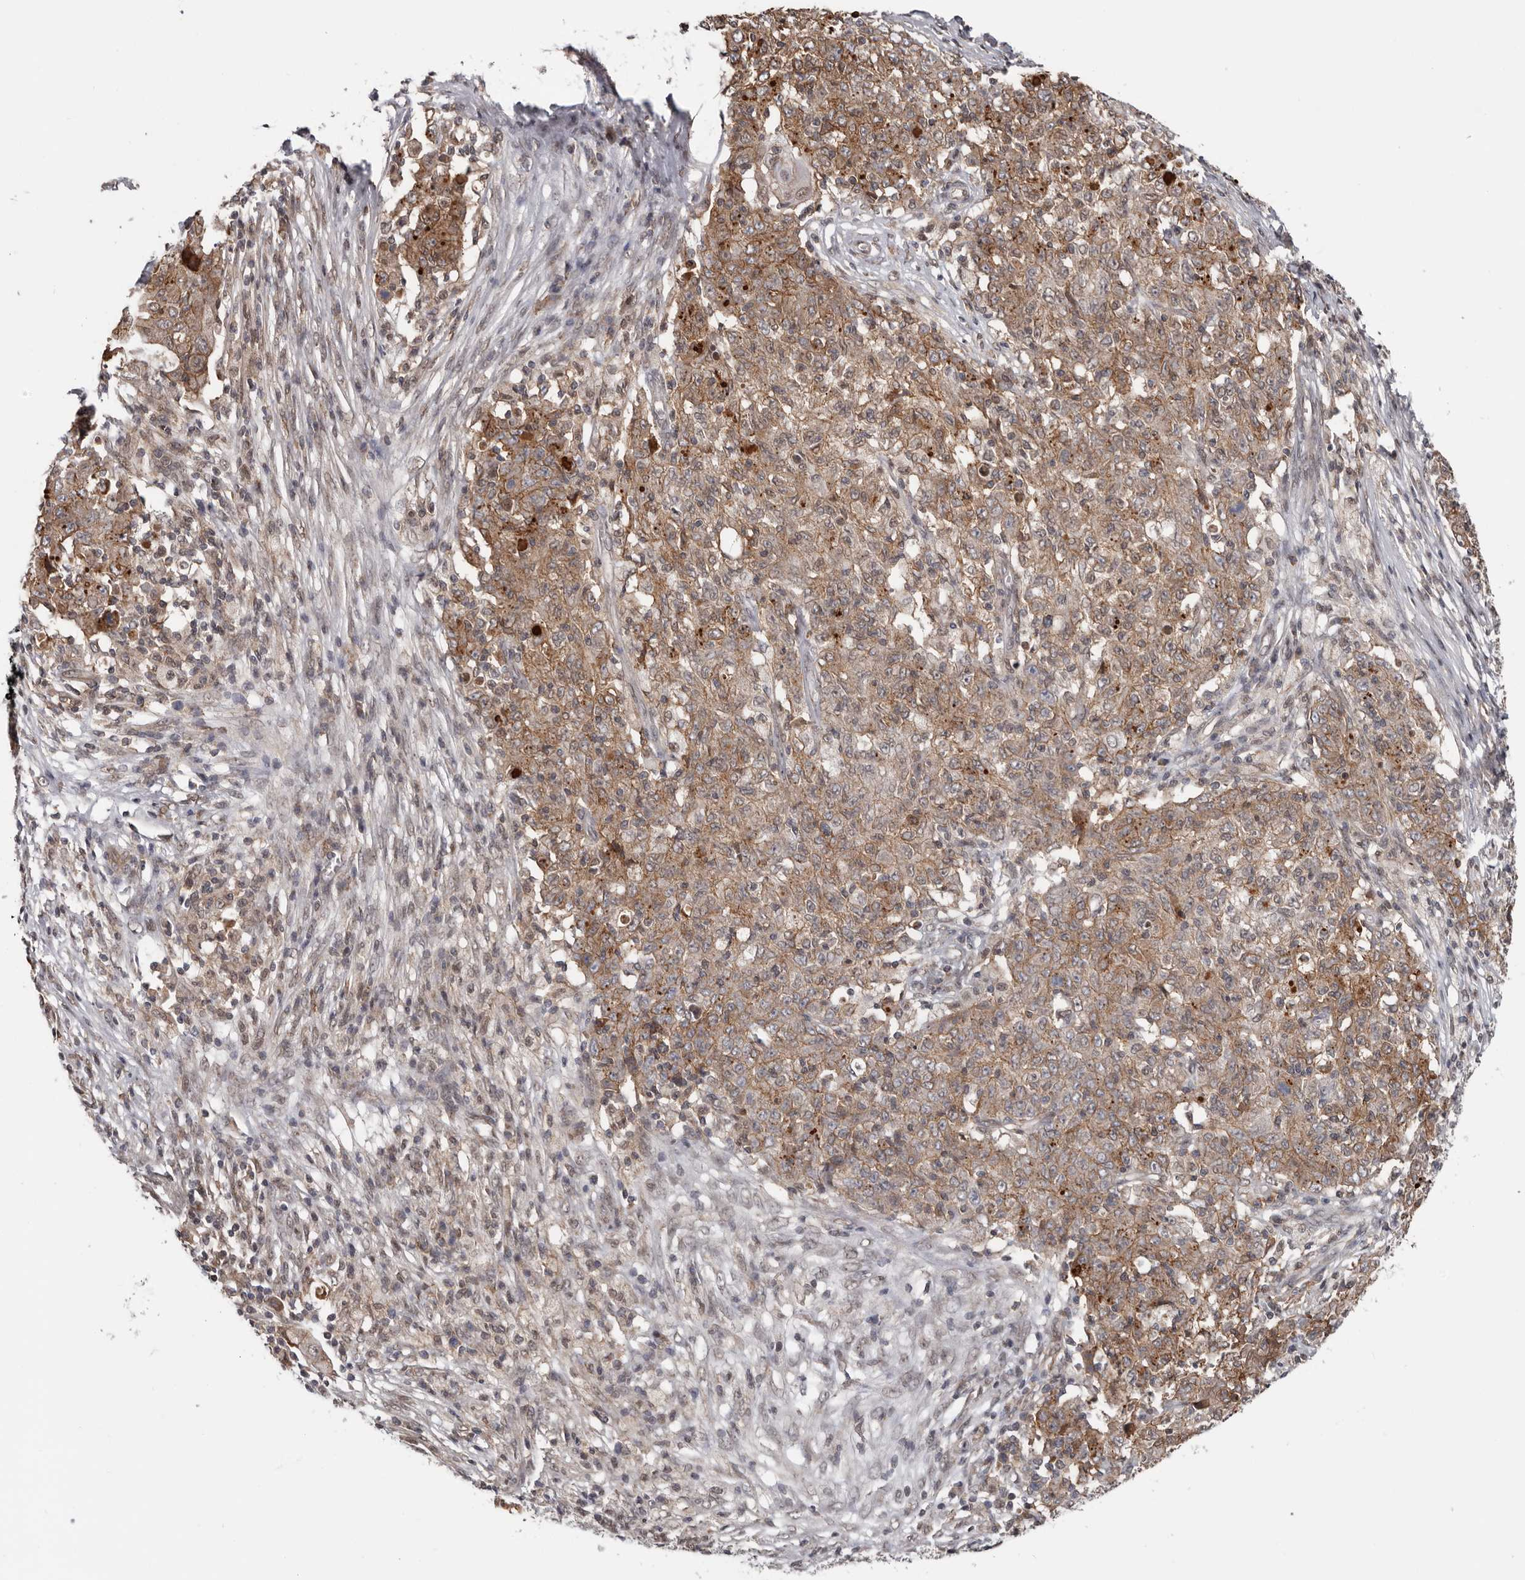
{"staining": {"intensity": "moderate", "quantity": ">75%", "location": "cytoplasmic/membranous"}, "tissue": "ovarian cancer", "cell_type": "Tumor cells", "image_type": "cancer", "snomed": [{"axis": "morphology", "description": "Carcinoma, endometroid"}, {"axis": "topography", "description": "Ovary"}], "caption": "DAB immunohistochemical staining of human ovarian cancer (endometroid carcinoma) exhibits moderate cytoplasmic/membranous protein positivity in about >75% of tumor cells.", "gene": "MOGAT2", "patient": {"sex": "female", "age": 42}}